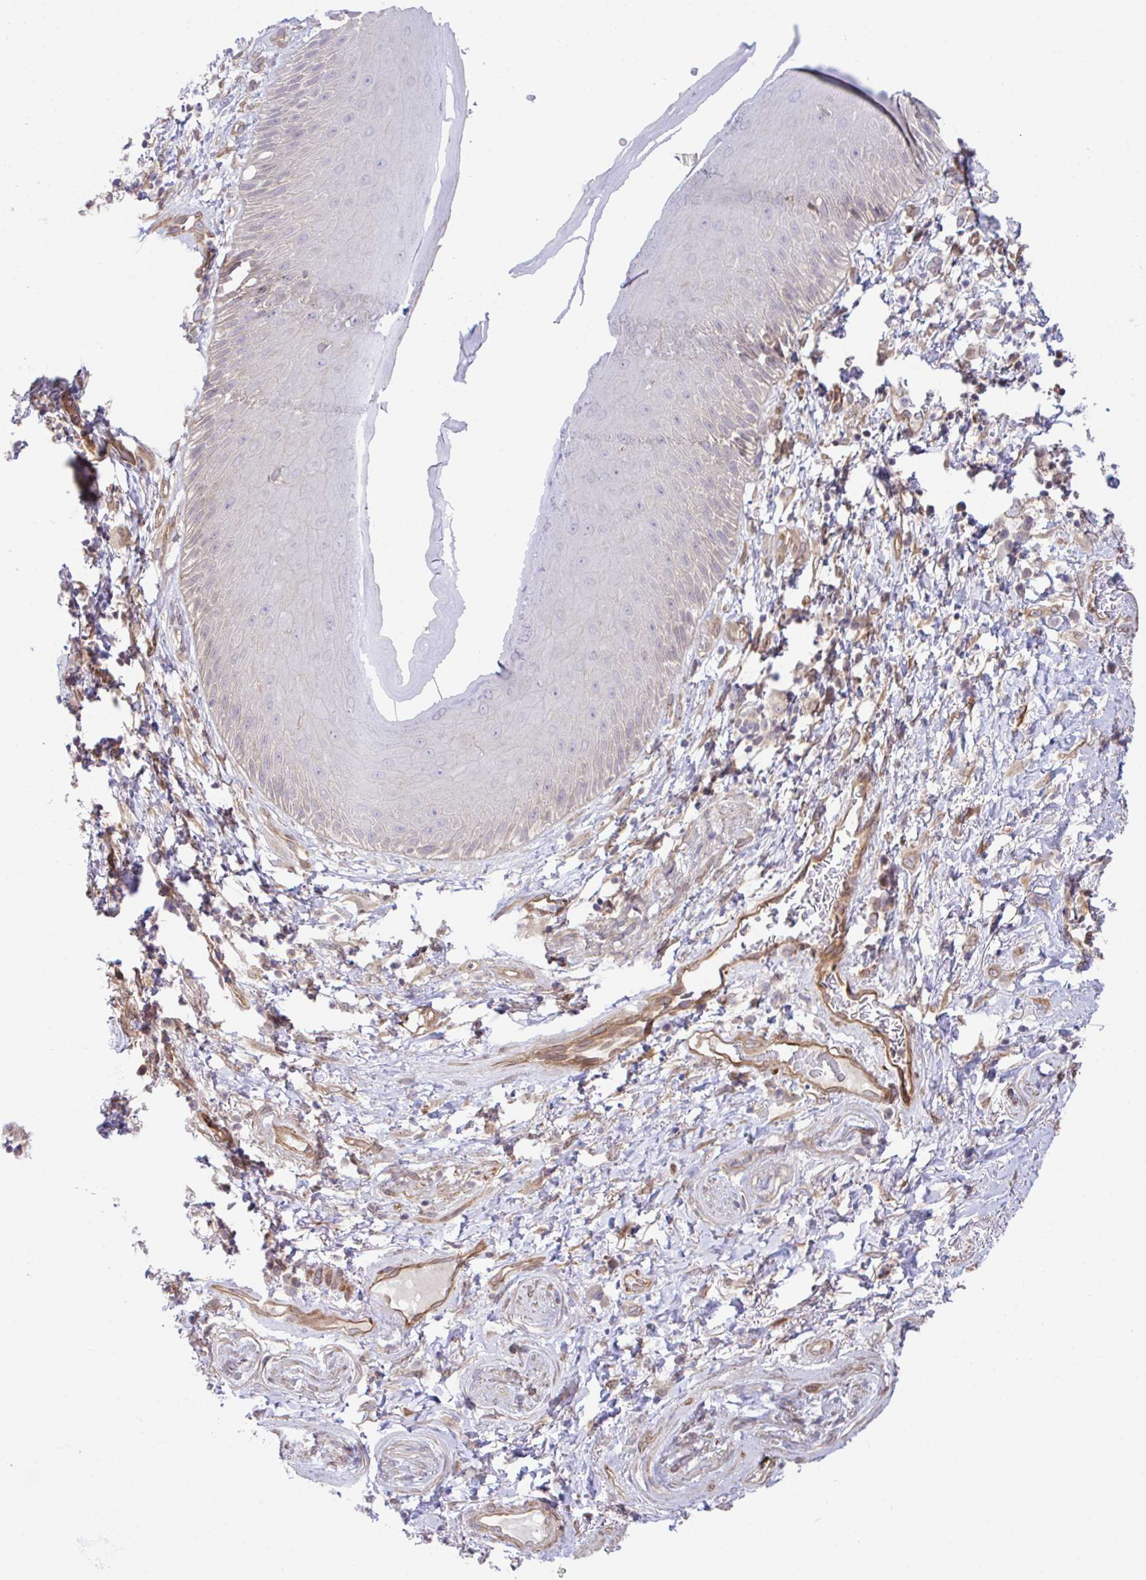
{"staining": {"intensity": "weak", "quantity": "<25%", "location": "cytoplasmic/membranous"}, "tissue": "skin", "cell_type": "Epidermal cells", "image_type": "normal", "snomed": [{"axis": "morphology", "description": "Normal tissue, NOS"}, {"axis": "topography", "description": "Anal"}], "caption": "This is an immunohistochemistry micrograph of normal human skin. There is no positivity in epidermal cells.", "gene": "ZBED3", "patient": {"sex": "male", "age": 78}}